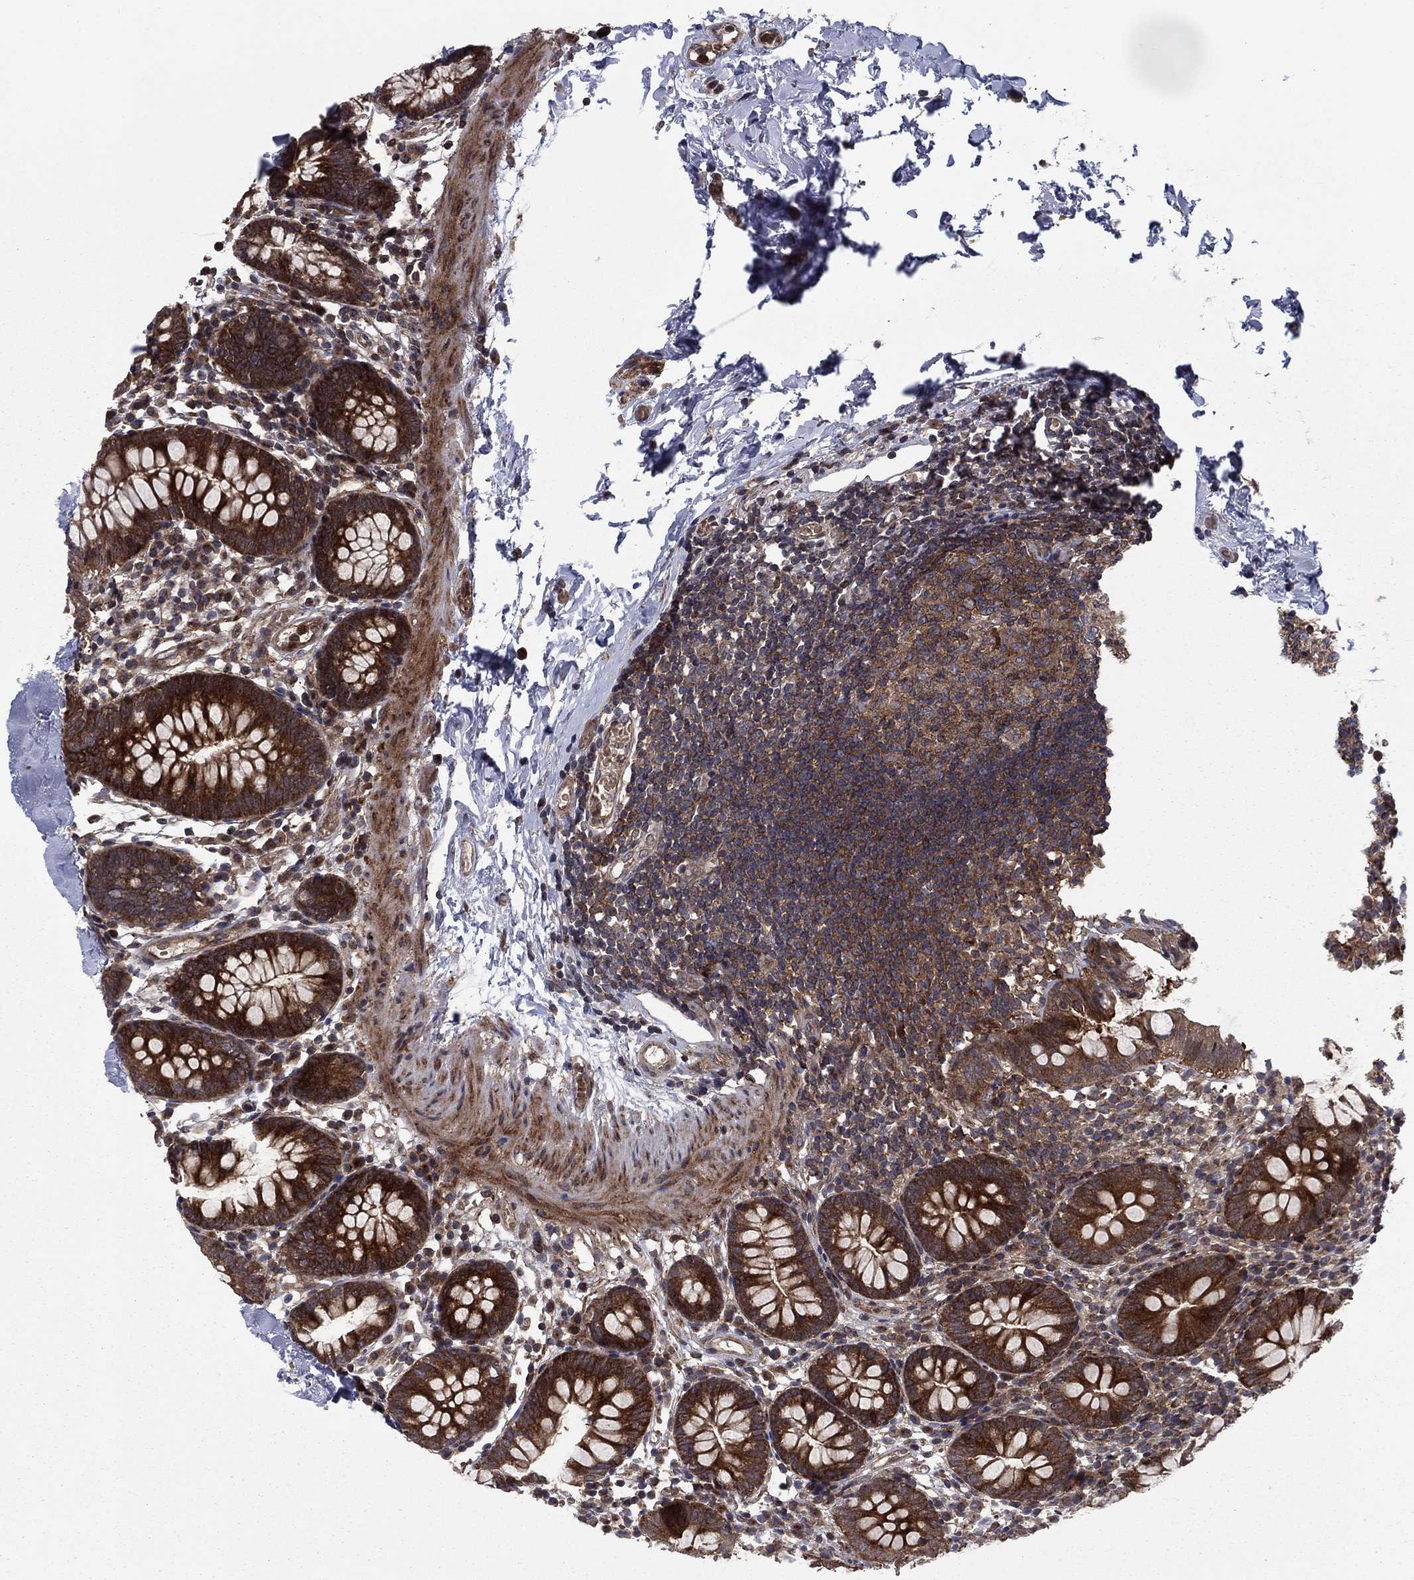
{"staining": {"intensity": "strong", "quantity": ">75%", "location": "cytoplasmic/membranous"}, "tissue": "small intestine", "cell_type": "Glandular cells", "image_type": "normal", "snomed": [{"axis": "morphology", "description": "Normal tissue, NOS"}, {"axis": "topography", "description": "Small intestine"}], "caption": "Small intestine stained with immunohistochemistry exhibits strong cytoplasmic/membranous staining in about >75% of glandular cells.", "gene": "HDAC4", "patient": {"sex": "female", "age": 90}}